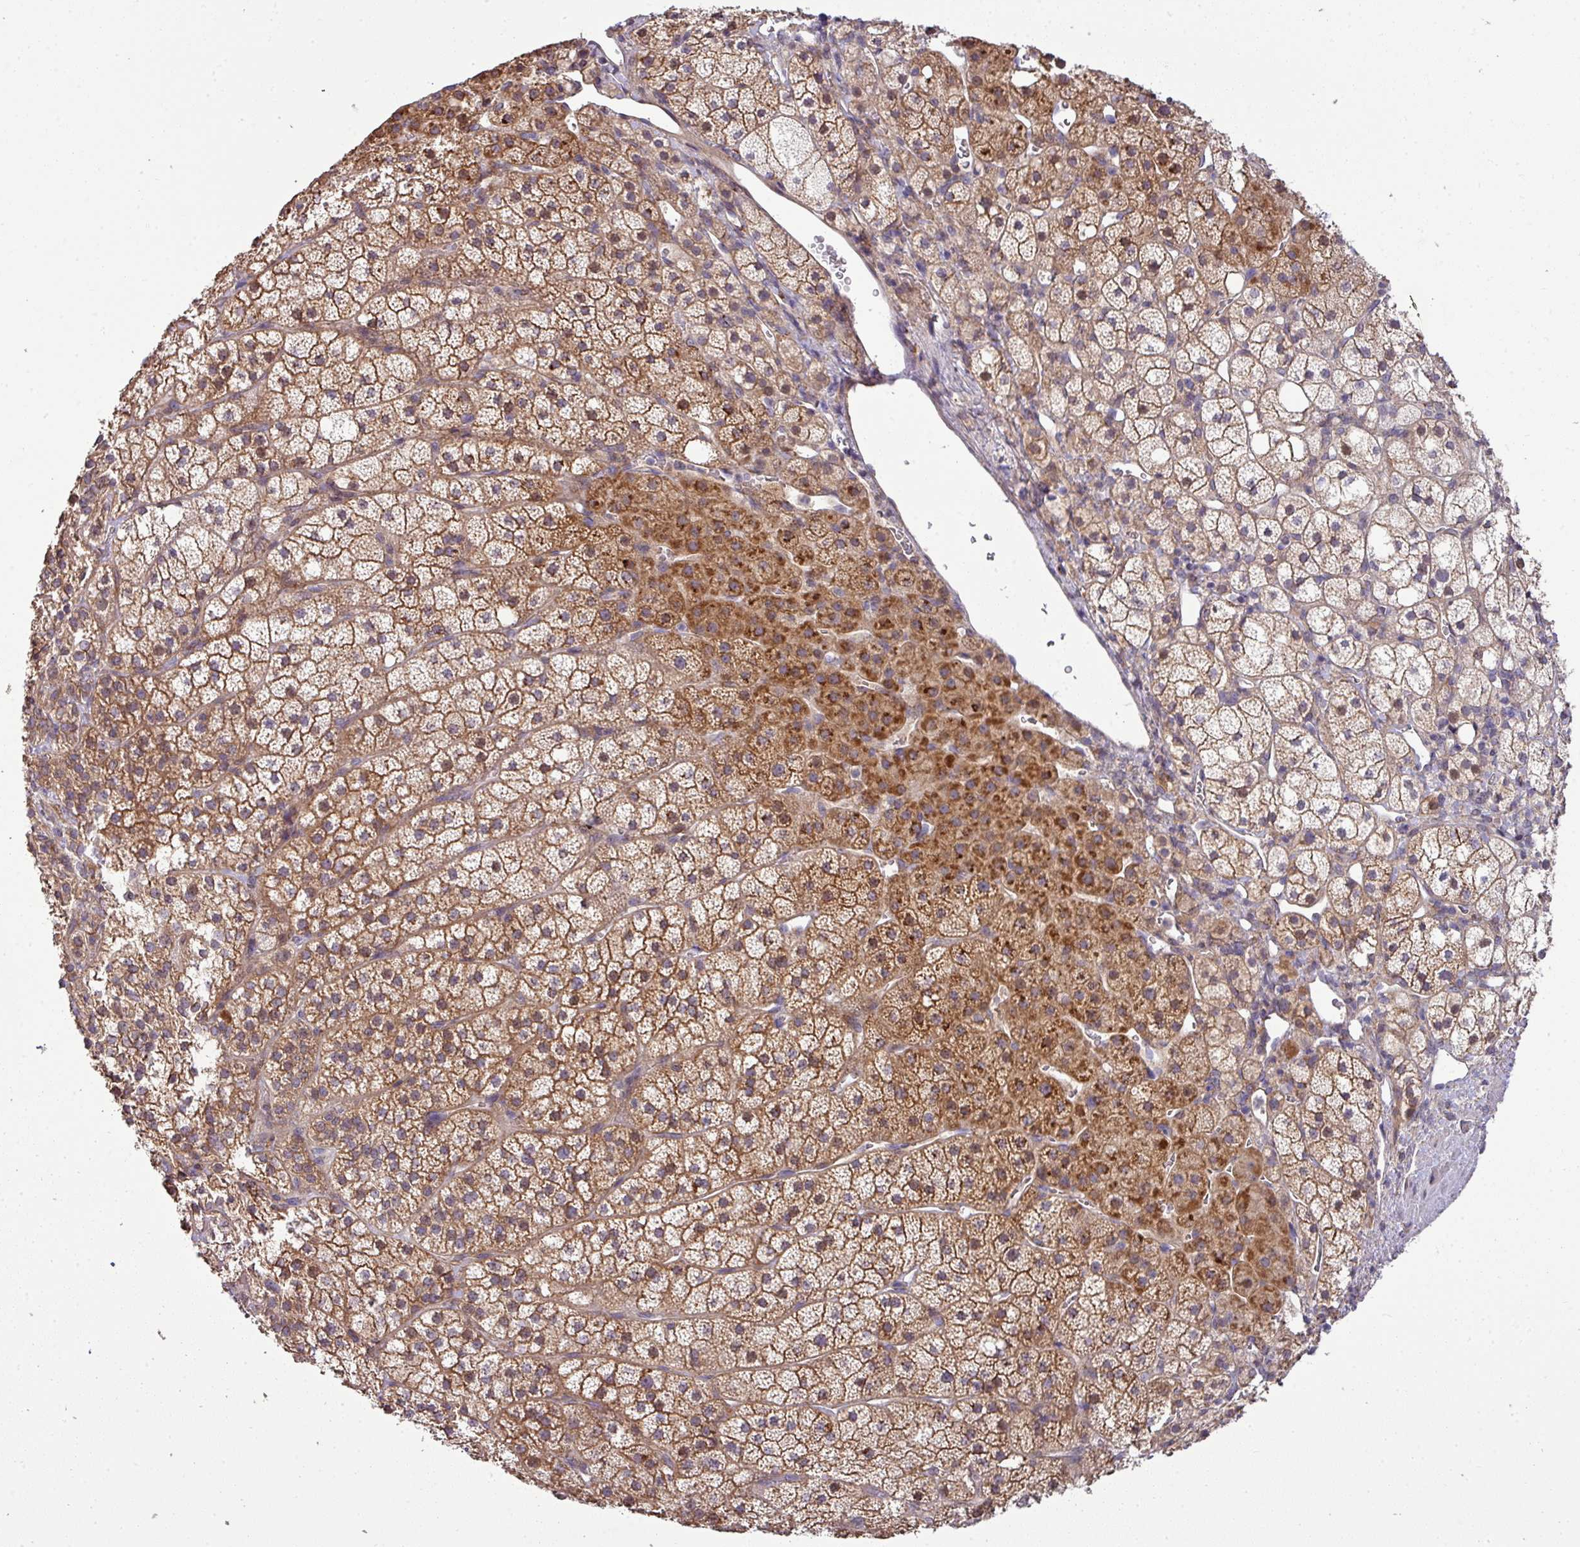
{"staining": {"intensity": "strong", "quantity": ">75%", "location": "cytoplasmic/membranous"}, "tissue": "adrenal gland", "cell_type": "Glandular cells", "image_type": "normal", "snomed": [{"axis": "morphology", "description": "Normal tissue, NOS"}, {"axis": "topography", "description": "Adrenal gland"}], "caption": "The photomicrograph shows staining of benign adrenal gland, revealing strong cytoplasmic/membranous protein positivity (brown color) within glandular cells. Nuclei are stained in blue.", "gene": "TIMMDC1", "patient": {"sex": "male", "age": 53}}